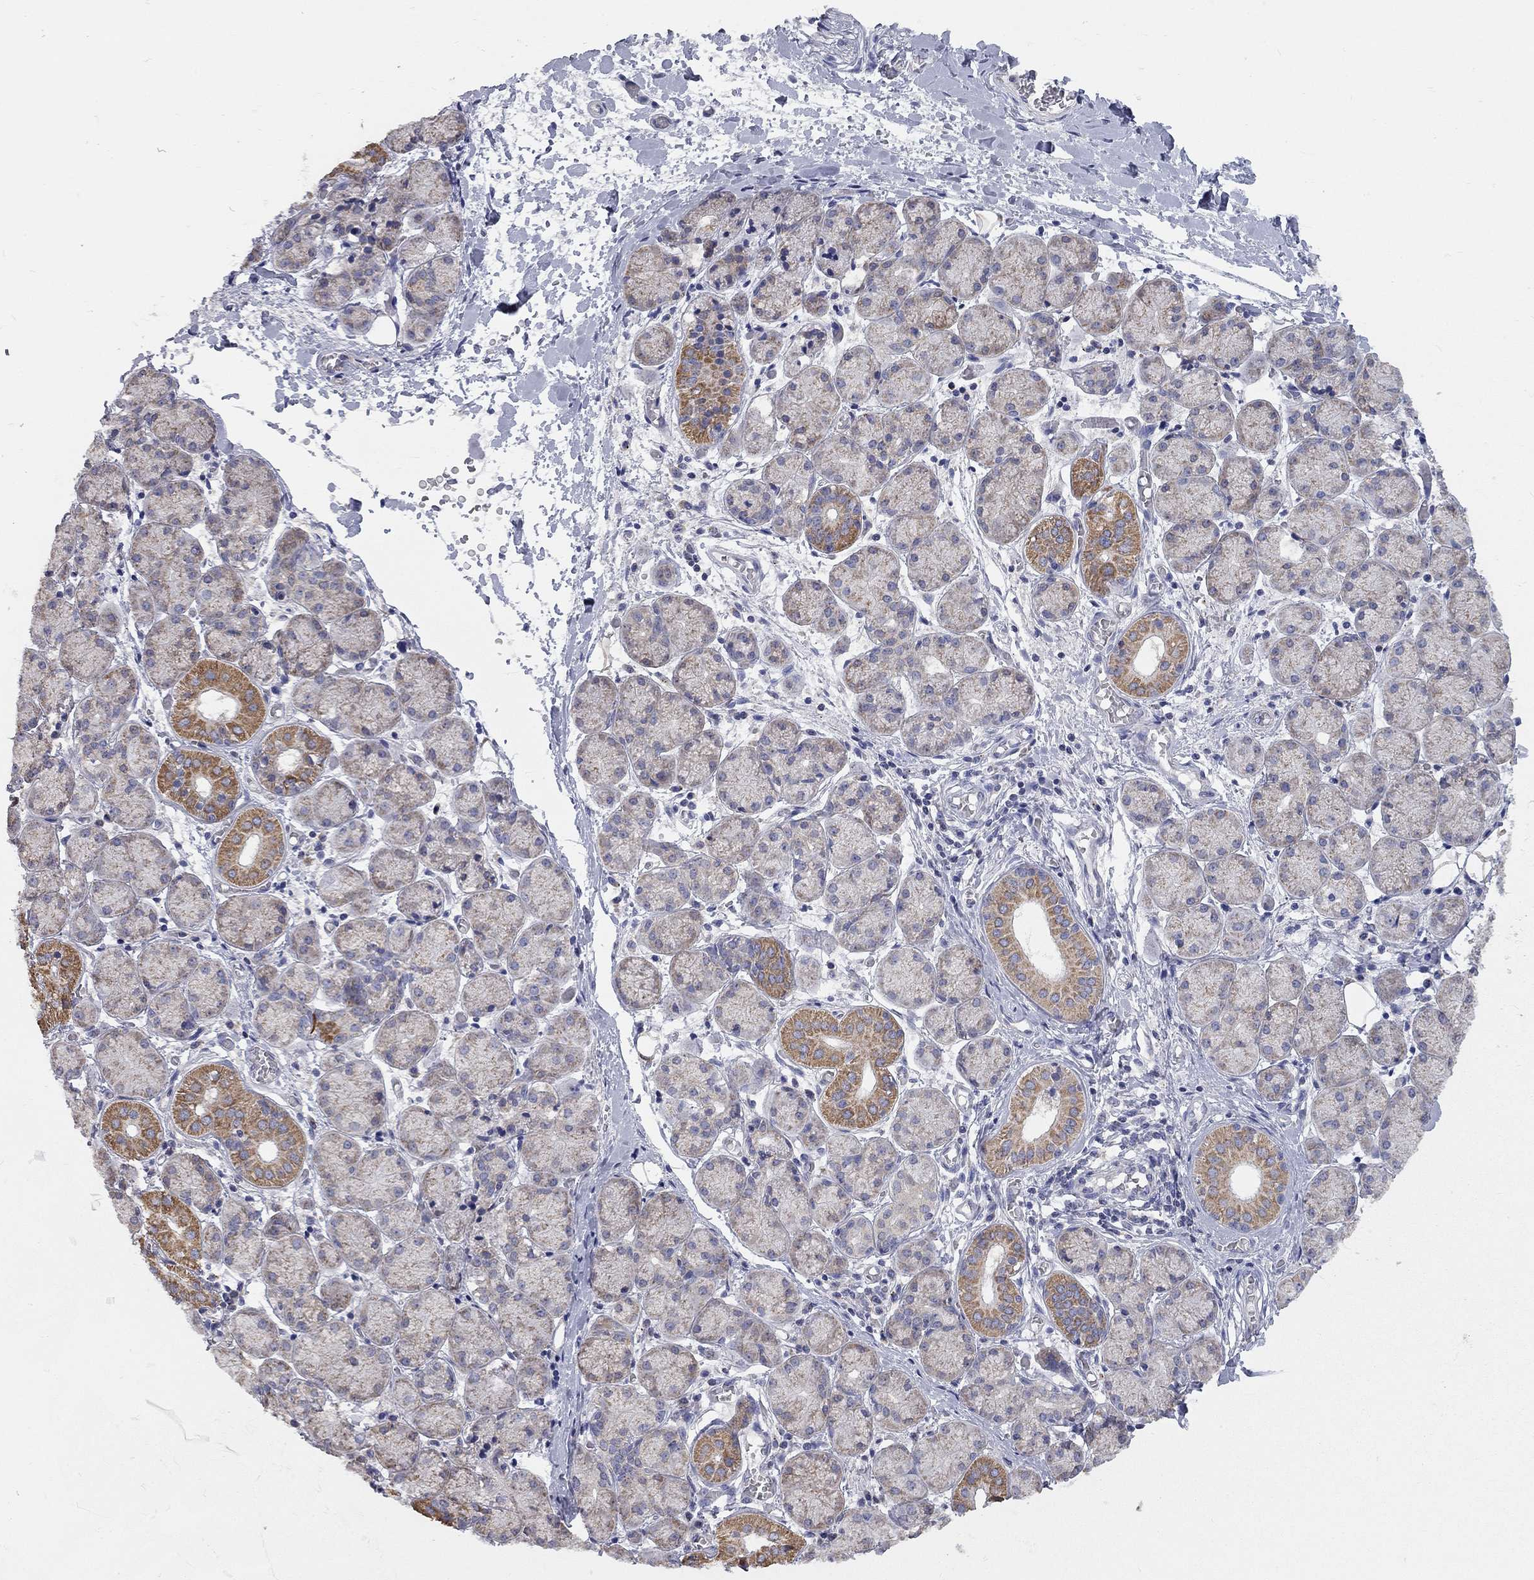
{"staining": {"intensity": "moderate", "quantity": "<25%", "location": "cytoplasmic/membranous"}, "tissue": "salivary gland", "cell_type": "Glandular cells", "image_type": "normal", "snomed": [{"axis": "morphology", "description": "Normal tissue, NOS"}, {"axis": "topography", "description": "Salivary gland"}, {"axis": "topography", "description": "Peripheral nerve tissue"}], "caption": "Immunohistochemical staining of benign salivary gland shows low levels of moderate cytoplasmic/membranous expression in about <25% of glandular cells. (IHC, brightfield microscopy, high magnification).", "gene": "CFAP161", "patient": {"sex": "female", "age": 24}}